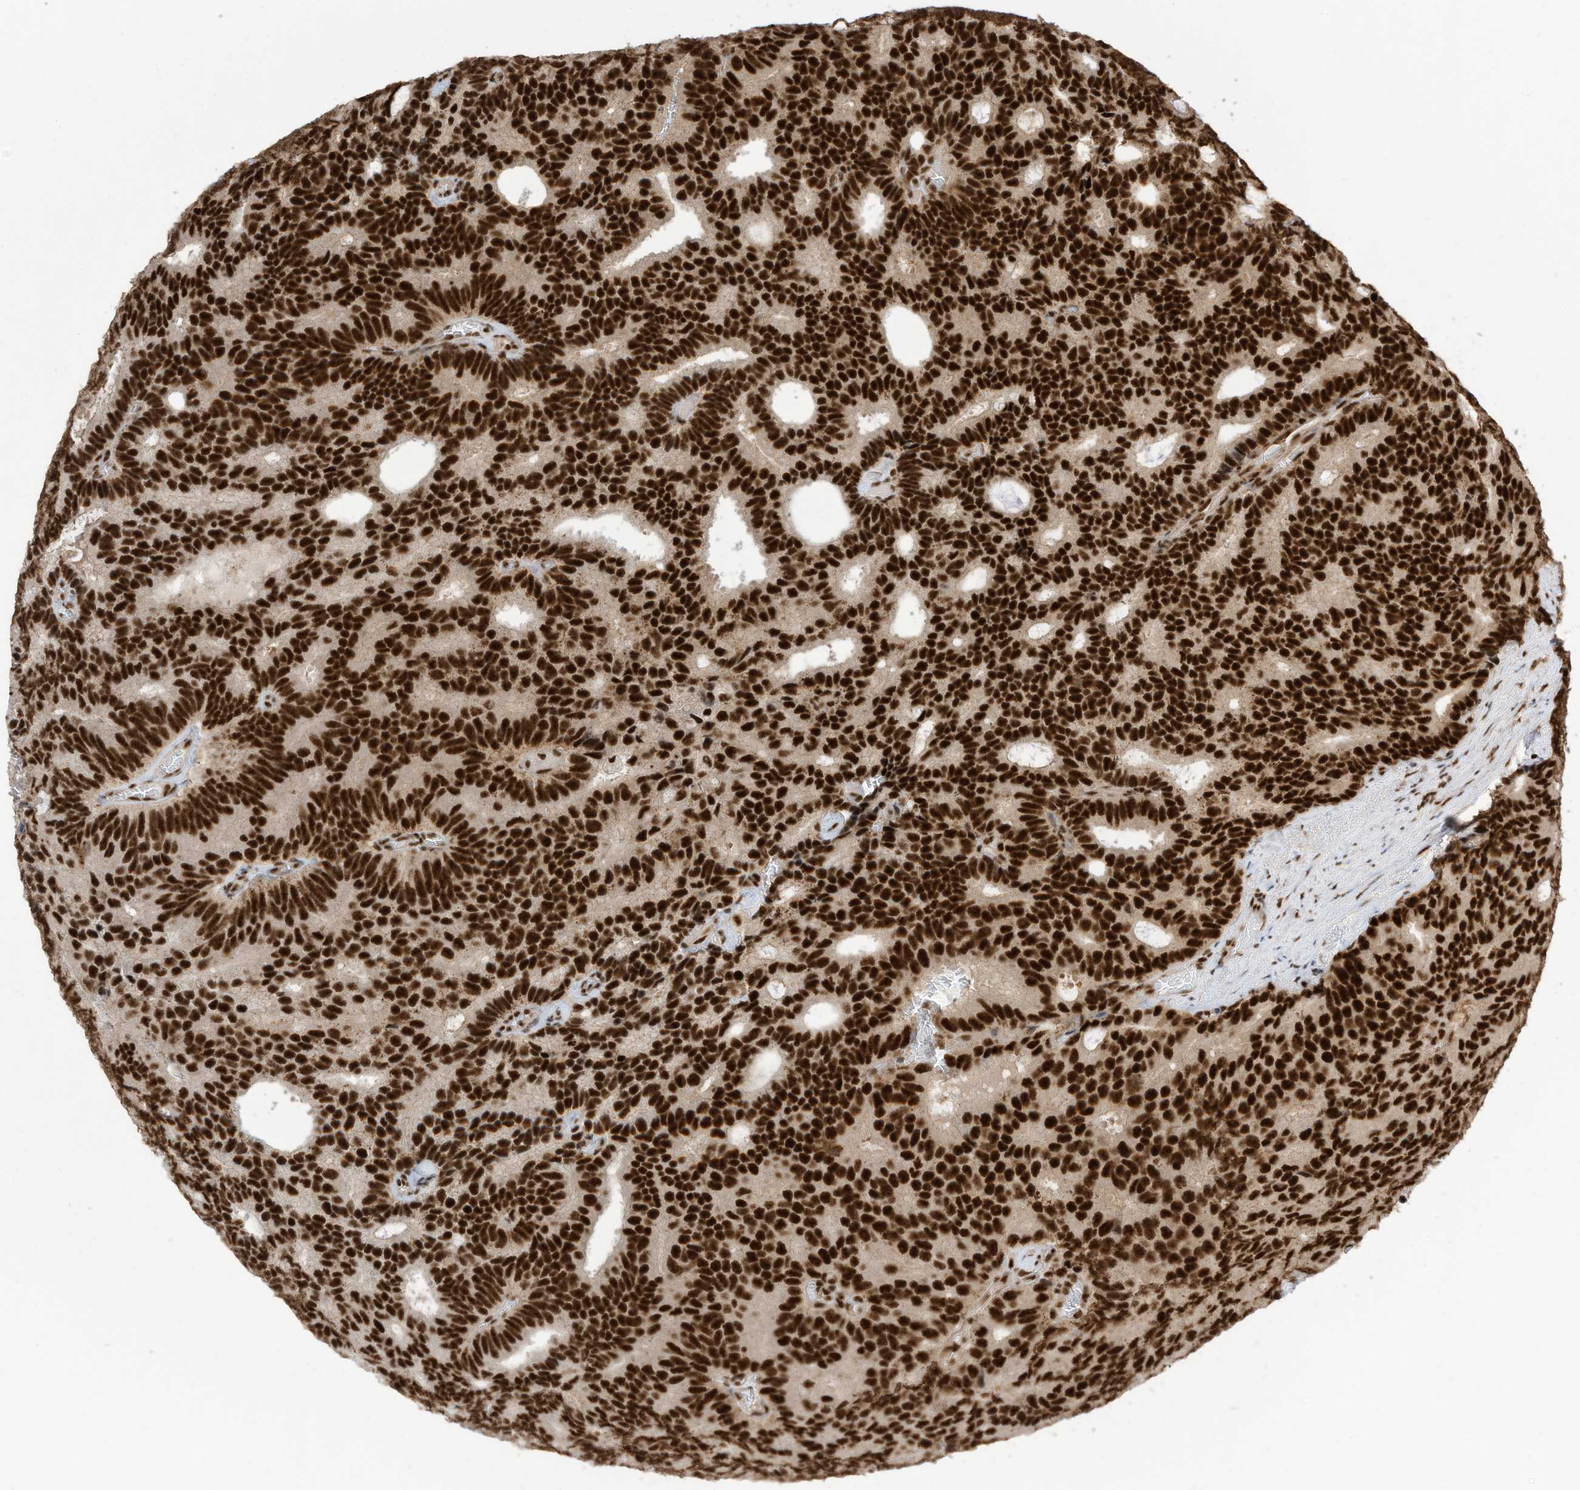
{"staining": {"intensity": "strong", "quantity": ">75%", "location": "nuclear"}, "tissue": "prostate cancer", "cell_type": "Tumor cells", "image_type": "cancer", "snomed": [{"axis": "morphology", "description": "Adenocarcinoma, Low grade"}, {"axis": "topography", "description": "Prostate"}], "caption": "The micrograph displays a brown stain indicating the presence of a protein in the nuclear of tumor cells in prostate cancer (low-grade adenocarcinoma). The protein of interest is stained brown, and the nuclei are stained in blue (DAB IHC with brightfield microscopy, high magnification).", "gene": "SF3A3", "patient": {"sex": "male", "age": 71}}